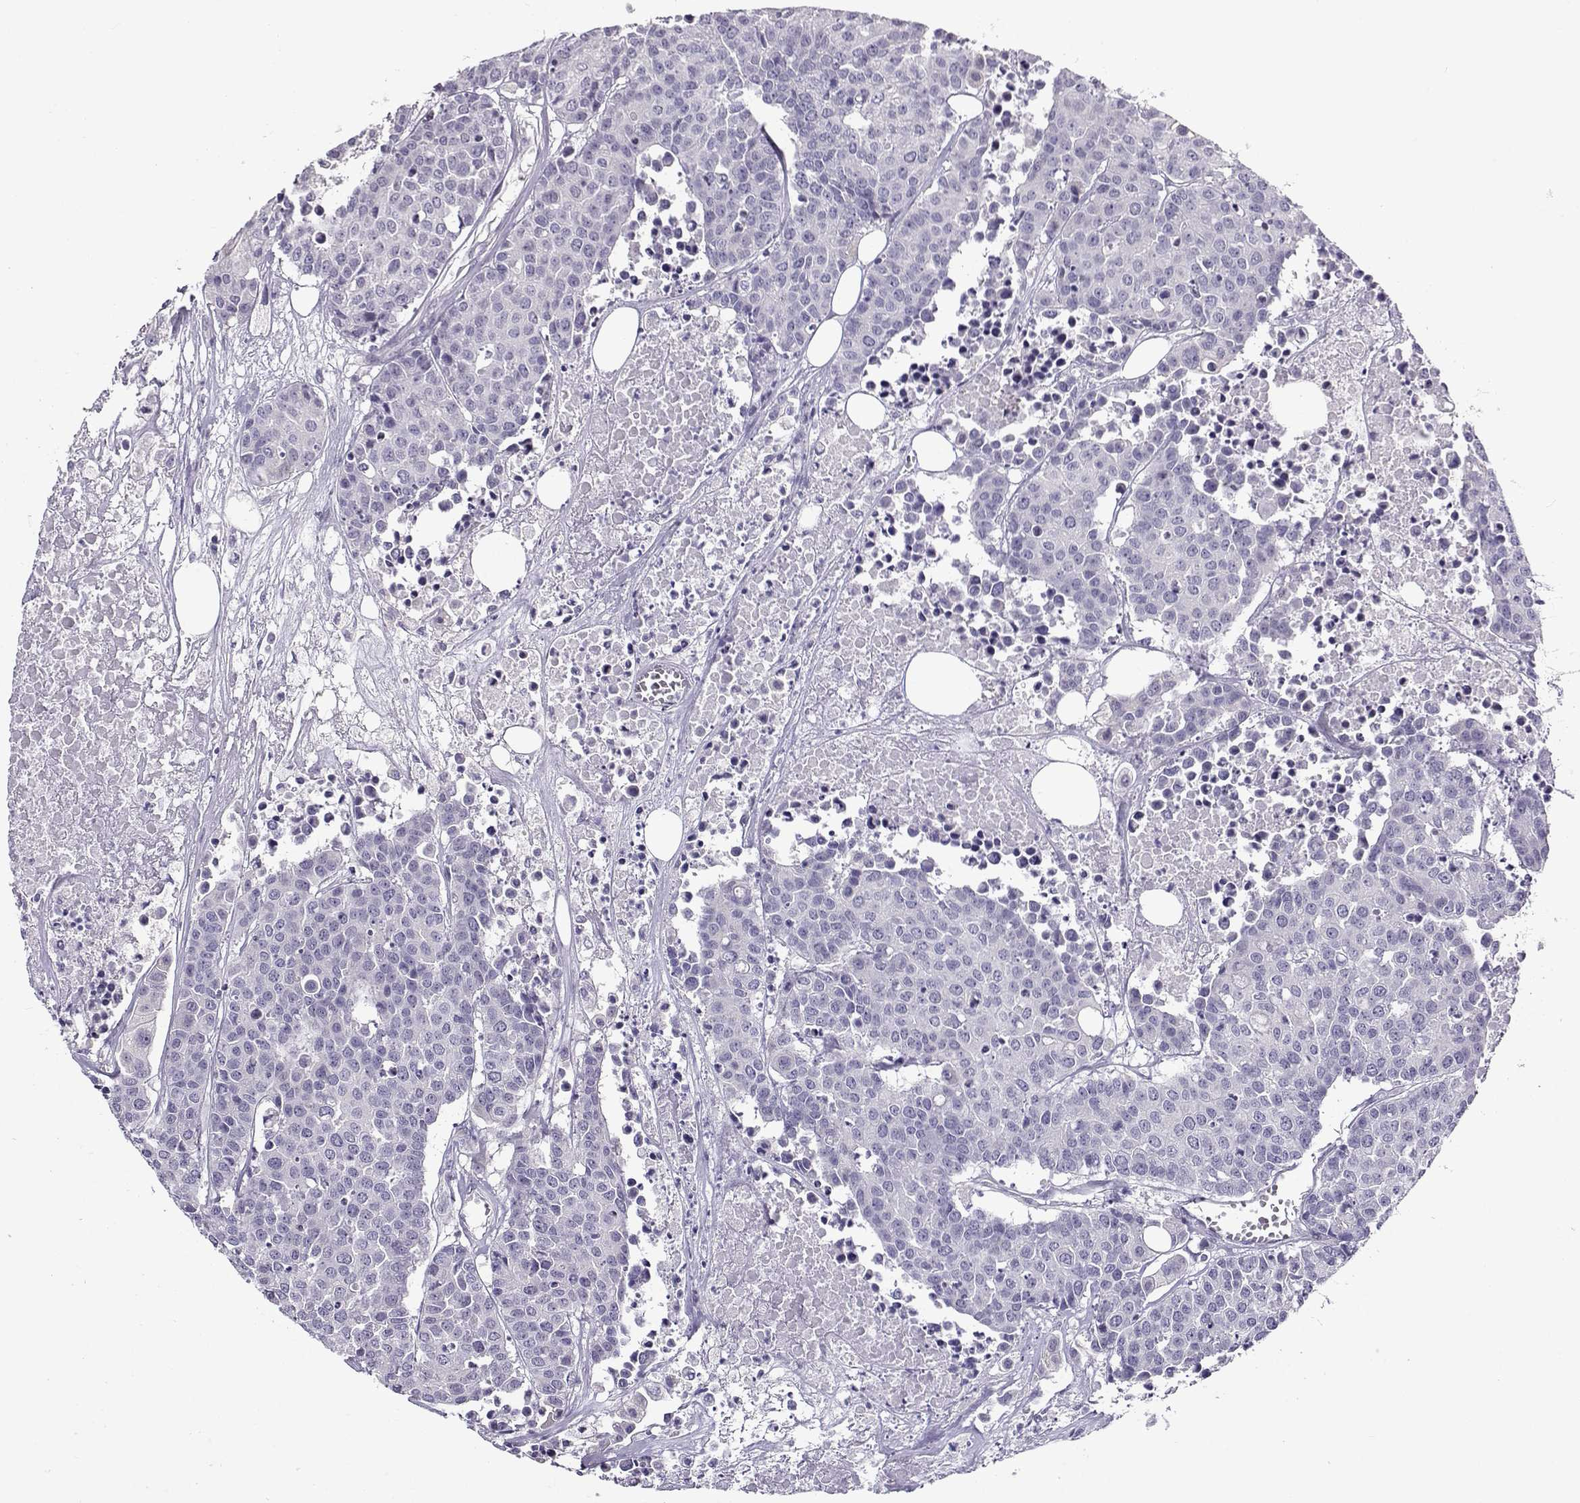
{"staining": {"intensity": "negative", "quantity": "none", "location": "none"}, "tissue": "carcinoid", "cell_type": "Tumor cells", "image_type": "cancer", "snomed": [{"axis": "morphology", "description": "Carcinoid, malignant, NOS"}, {"axis": "topography", "description": "Colon"}], "caption": "Tumor cells show no significant protein staining in carcinoid.", "gene": "FEZF1", "patient": {"sex": "male", "age": 81}}